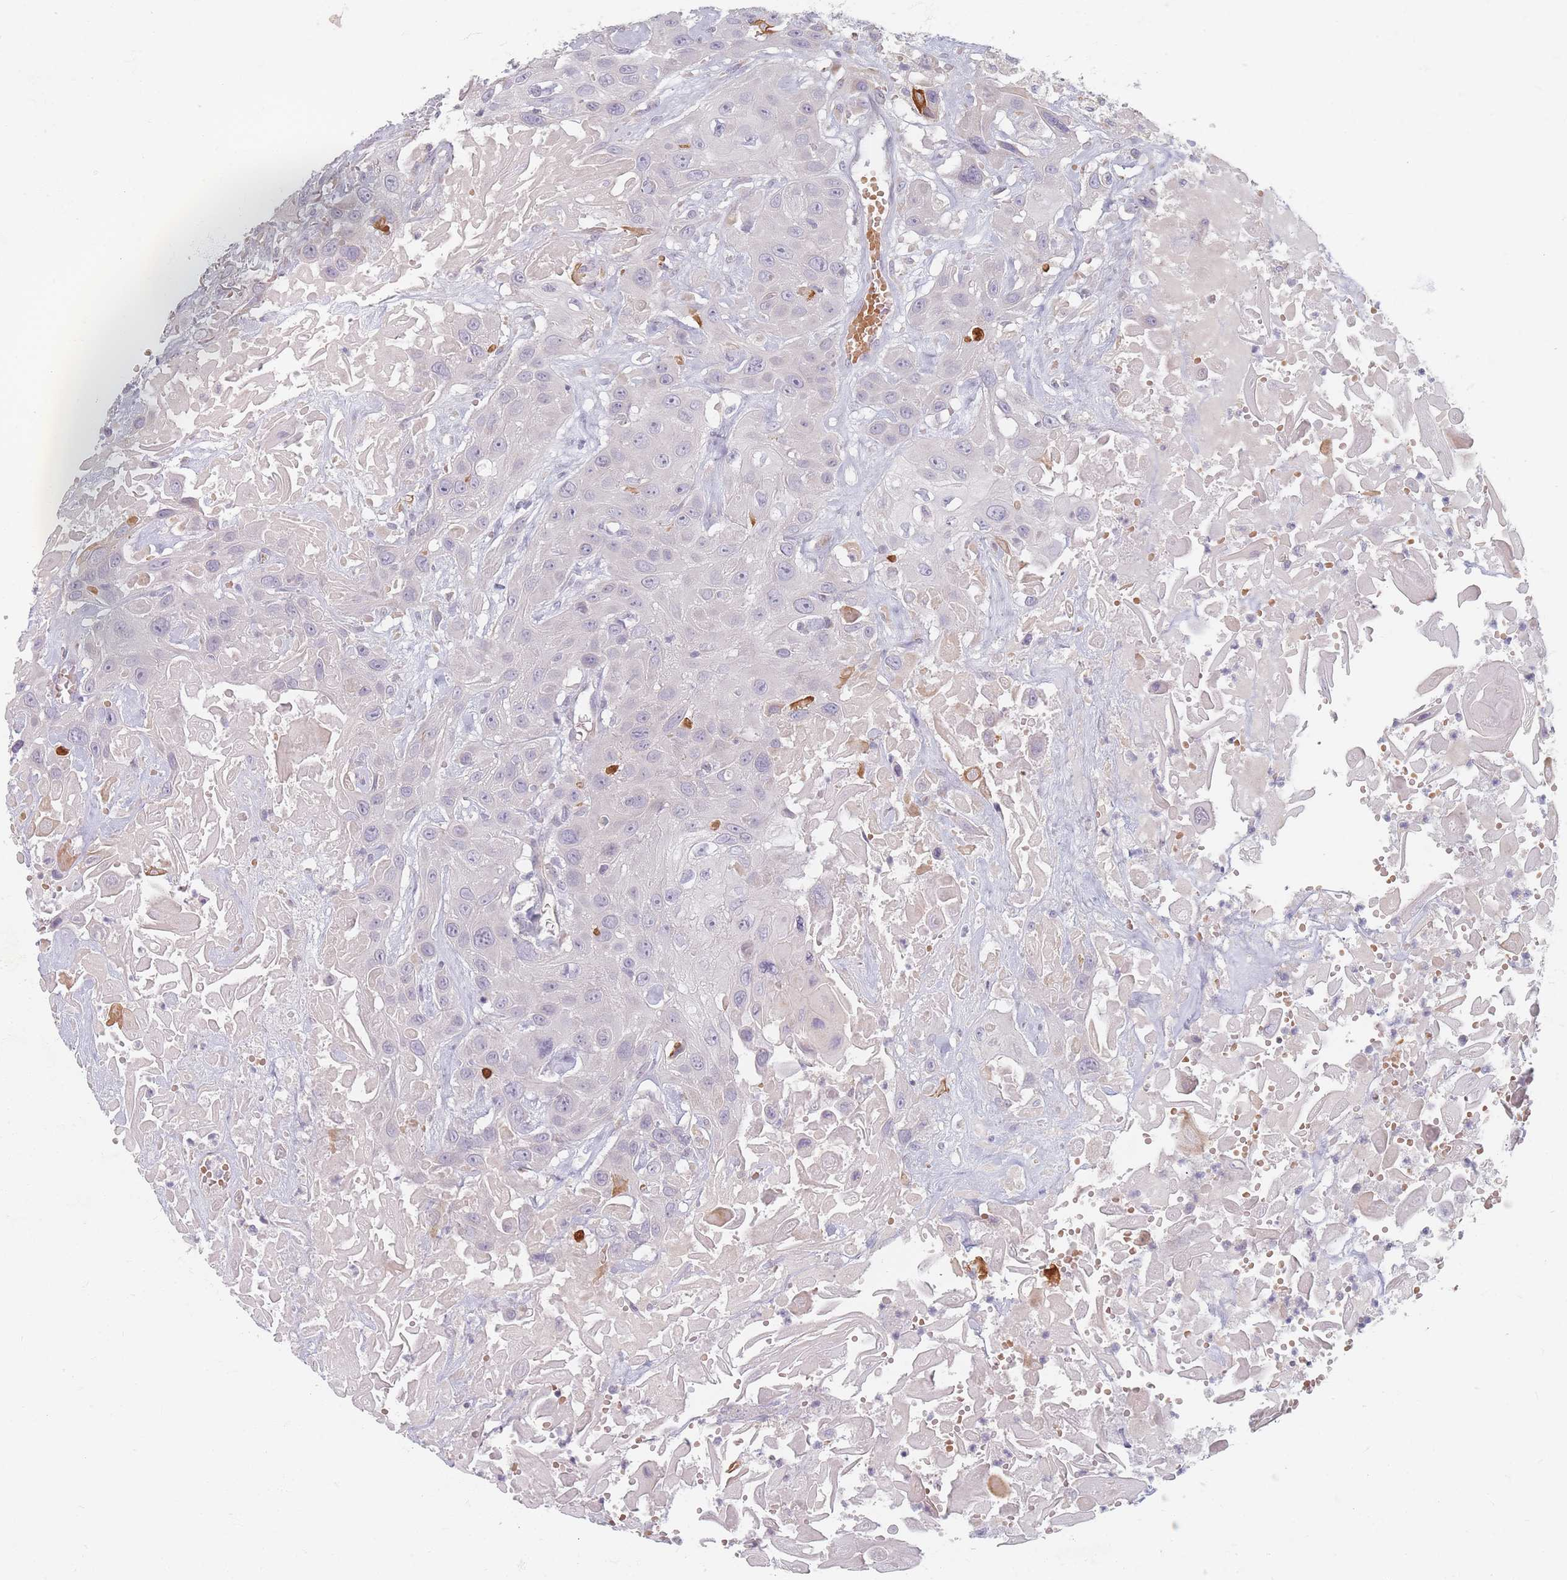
{"staining": {"intensity": "negative", "quantity": "none", "location": "none"}, "tissue": "head and neck cancer", "cell_type": "Tumor cells", "image_type": "cancer", "snomed": [{"axis": "morphology", "description": "Squamous cell carcinoma, NOS"}, {"axis": "topography", "description": "Head-Neck"}], "caption": "High magnification brightfield microscopy of squamous cell carcinoma (head and neck) stained with DAB (brown) and counterstained with hematoxylin (blue): tumor cells show no significant staining.", "gene": "TMOD1", "patient": {"sex": "male", "age": 81}}